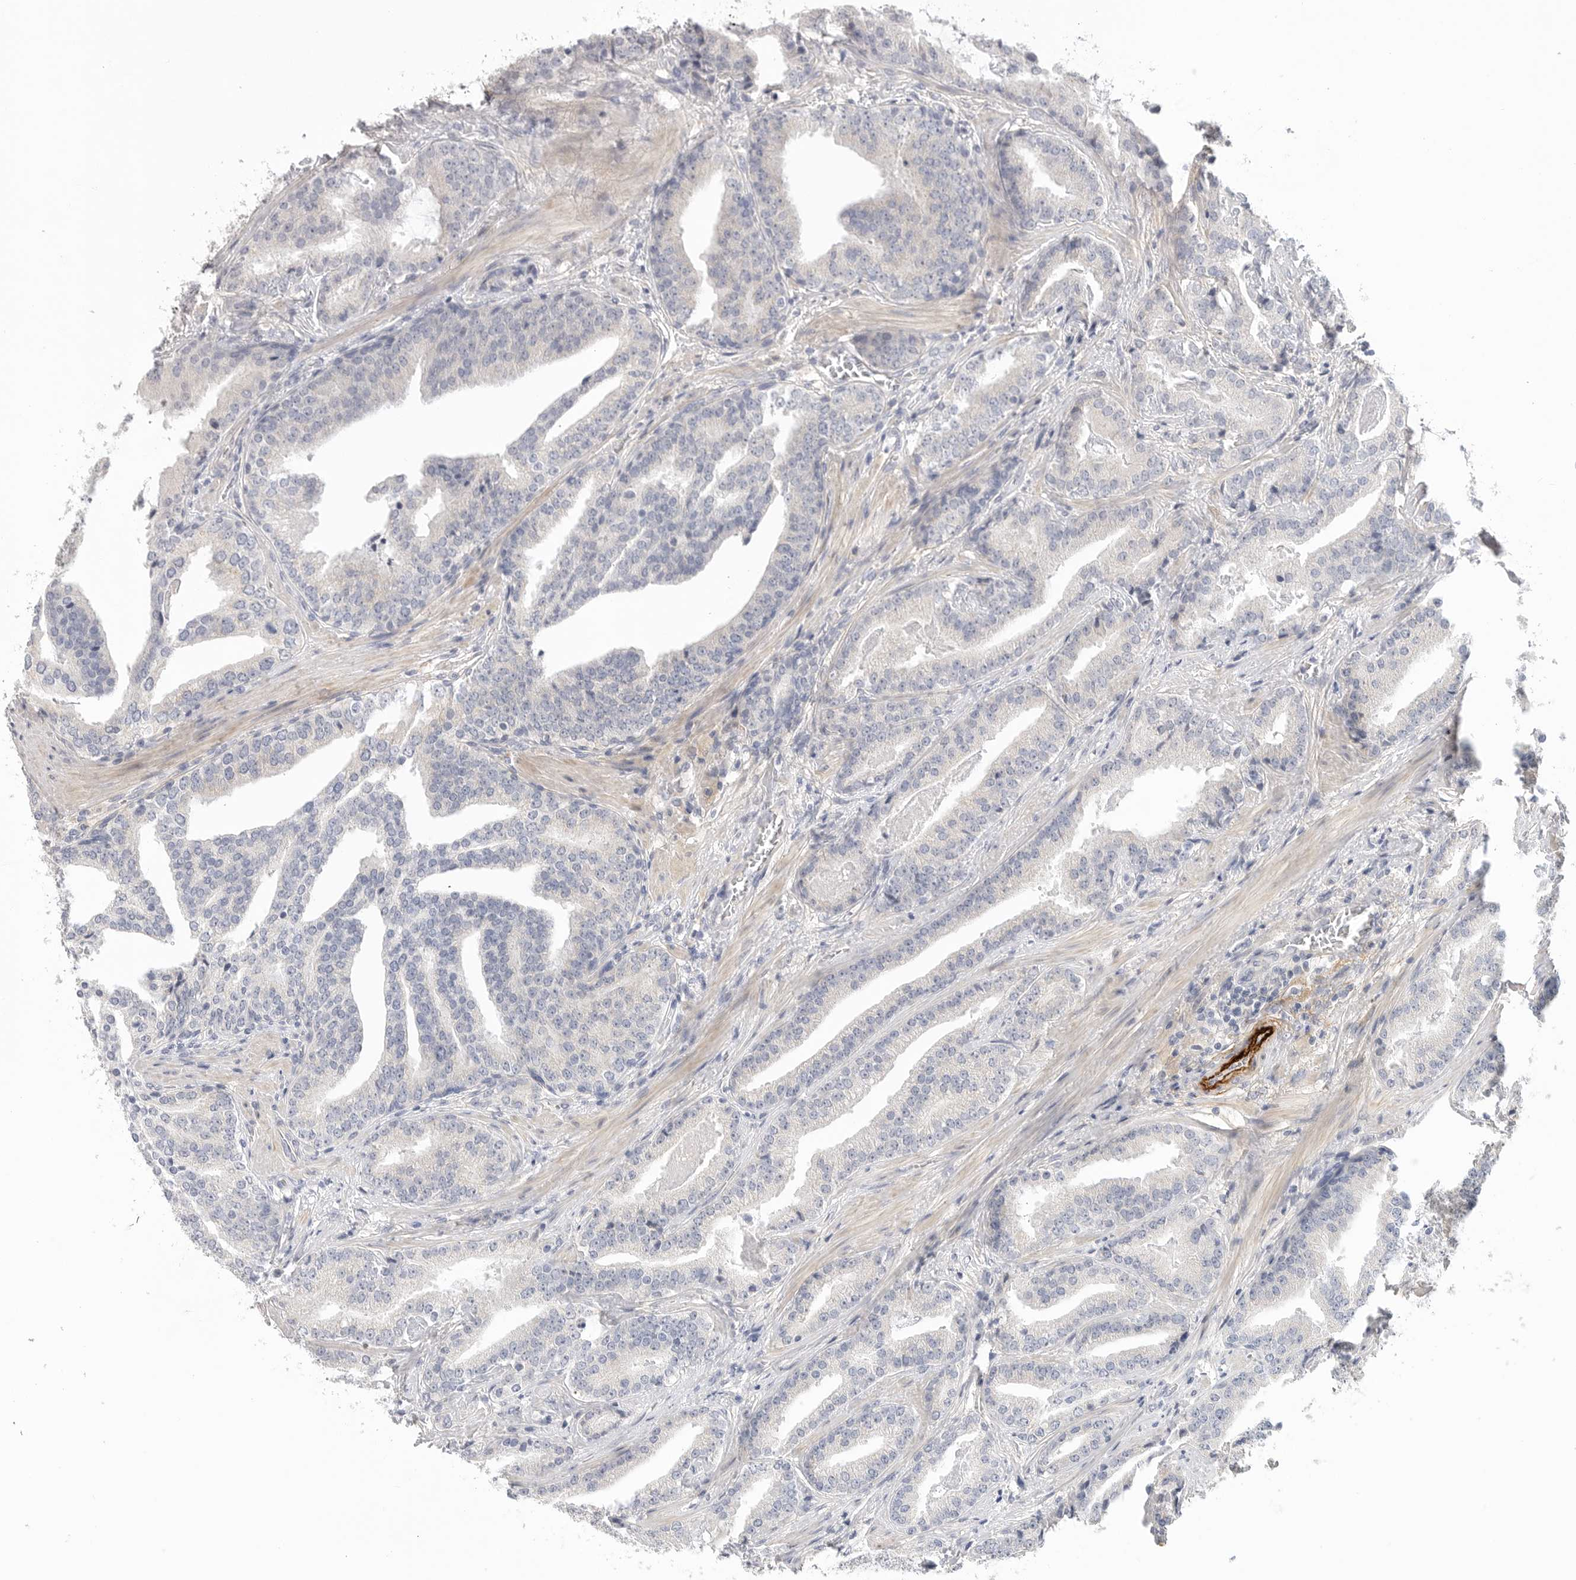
{"staining": {"intensity": "negative", "quantity": "none", "location": "none"}, "tissue": "prostate cancer", "cell_type": "Tumor cells", "image_type": "cancer", "snomed": [{"axis": "morphology", "description": "Adenocarcinoma, Low grade"}, {"axis": "topography", "description": "Prostate"}], "caption": "Immunohistochemistry (IHC) image of human prostate low-grade adenocarcinoma stained for a protein (brown), which displays no expression in tumor cells.", "gene": "FBN2", "patient": {"sex": "male", "age": 67}}